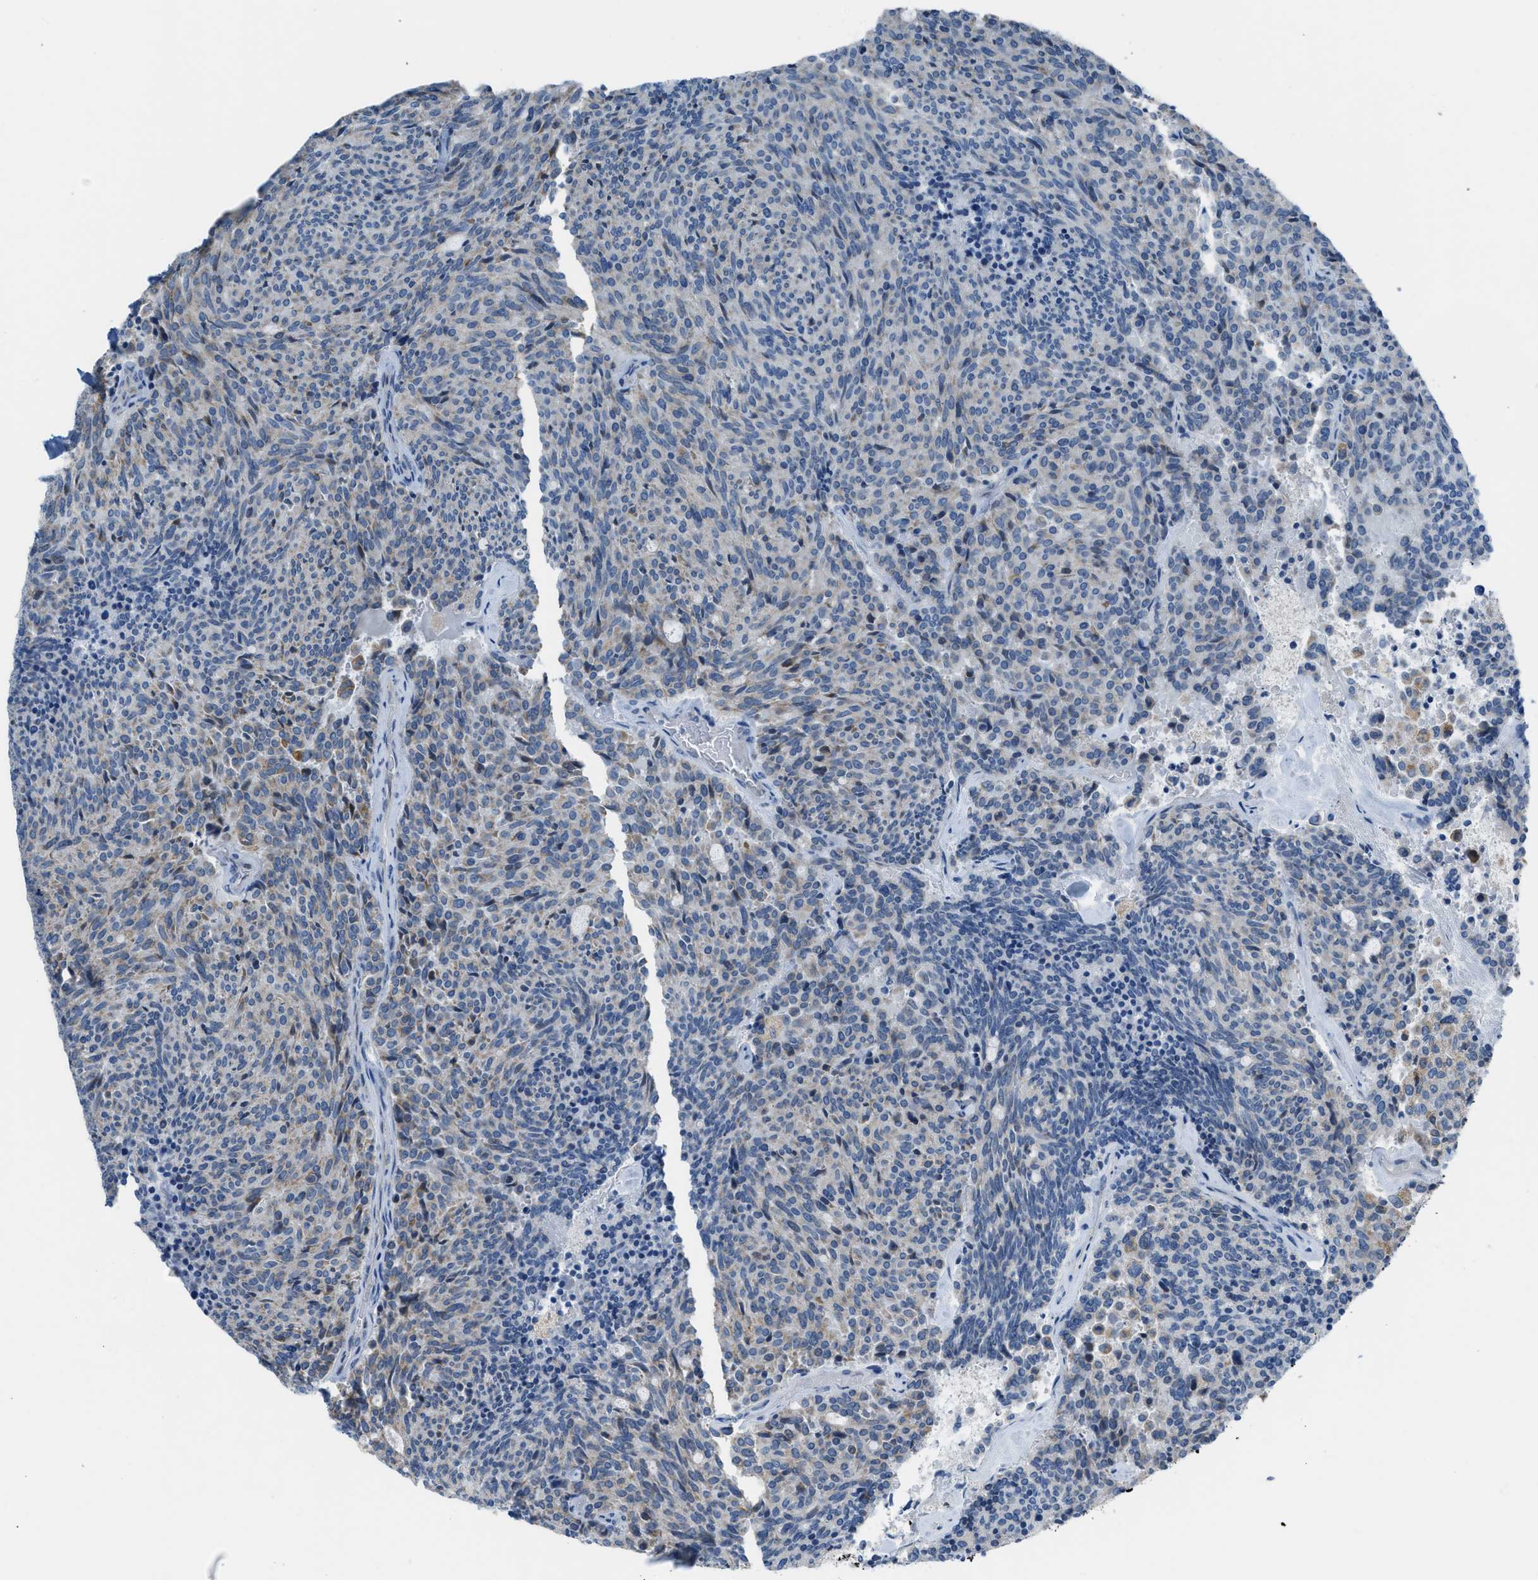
{"staining": {"intensity": "weak", "quantity": "<25%", "location": "cytoplasmic/membranous"}, "tissue": "carcinoid", "cell_type": "Tumor cells", "image_type": "cancer", "snomed": [{"axis": "morphology", "description": "Carcinoid, malignant, NOS"}, {"axis": "topography", "description": "Pancreas"}], "caption": "Malignant carcinoid was stained to show a protein in brown. There is no significant expression in tumor cells. The staining is performed using DAB brown chromogen with nuclei counter-stained in using hematoxylin.", "gene": "SMIM20", "patient": {"sex": "female", "age": 54}}